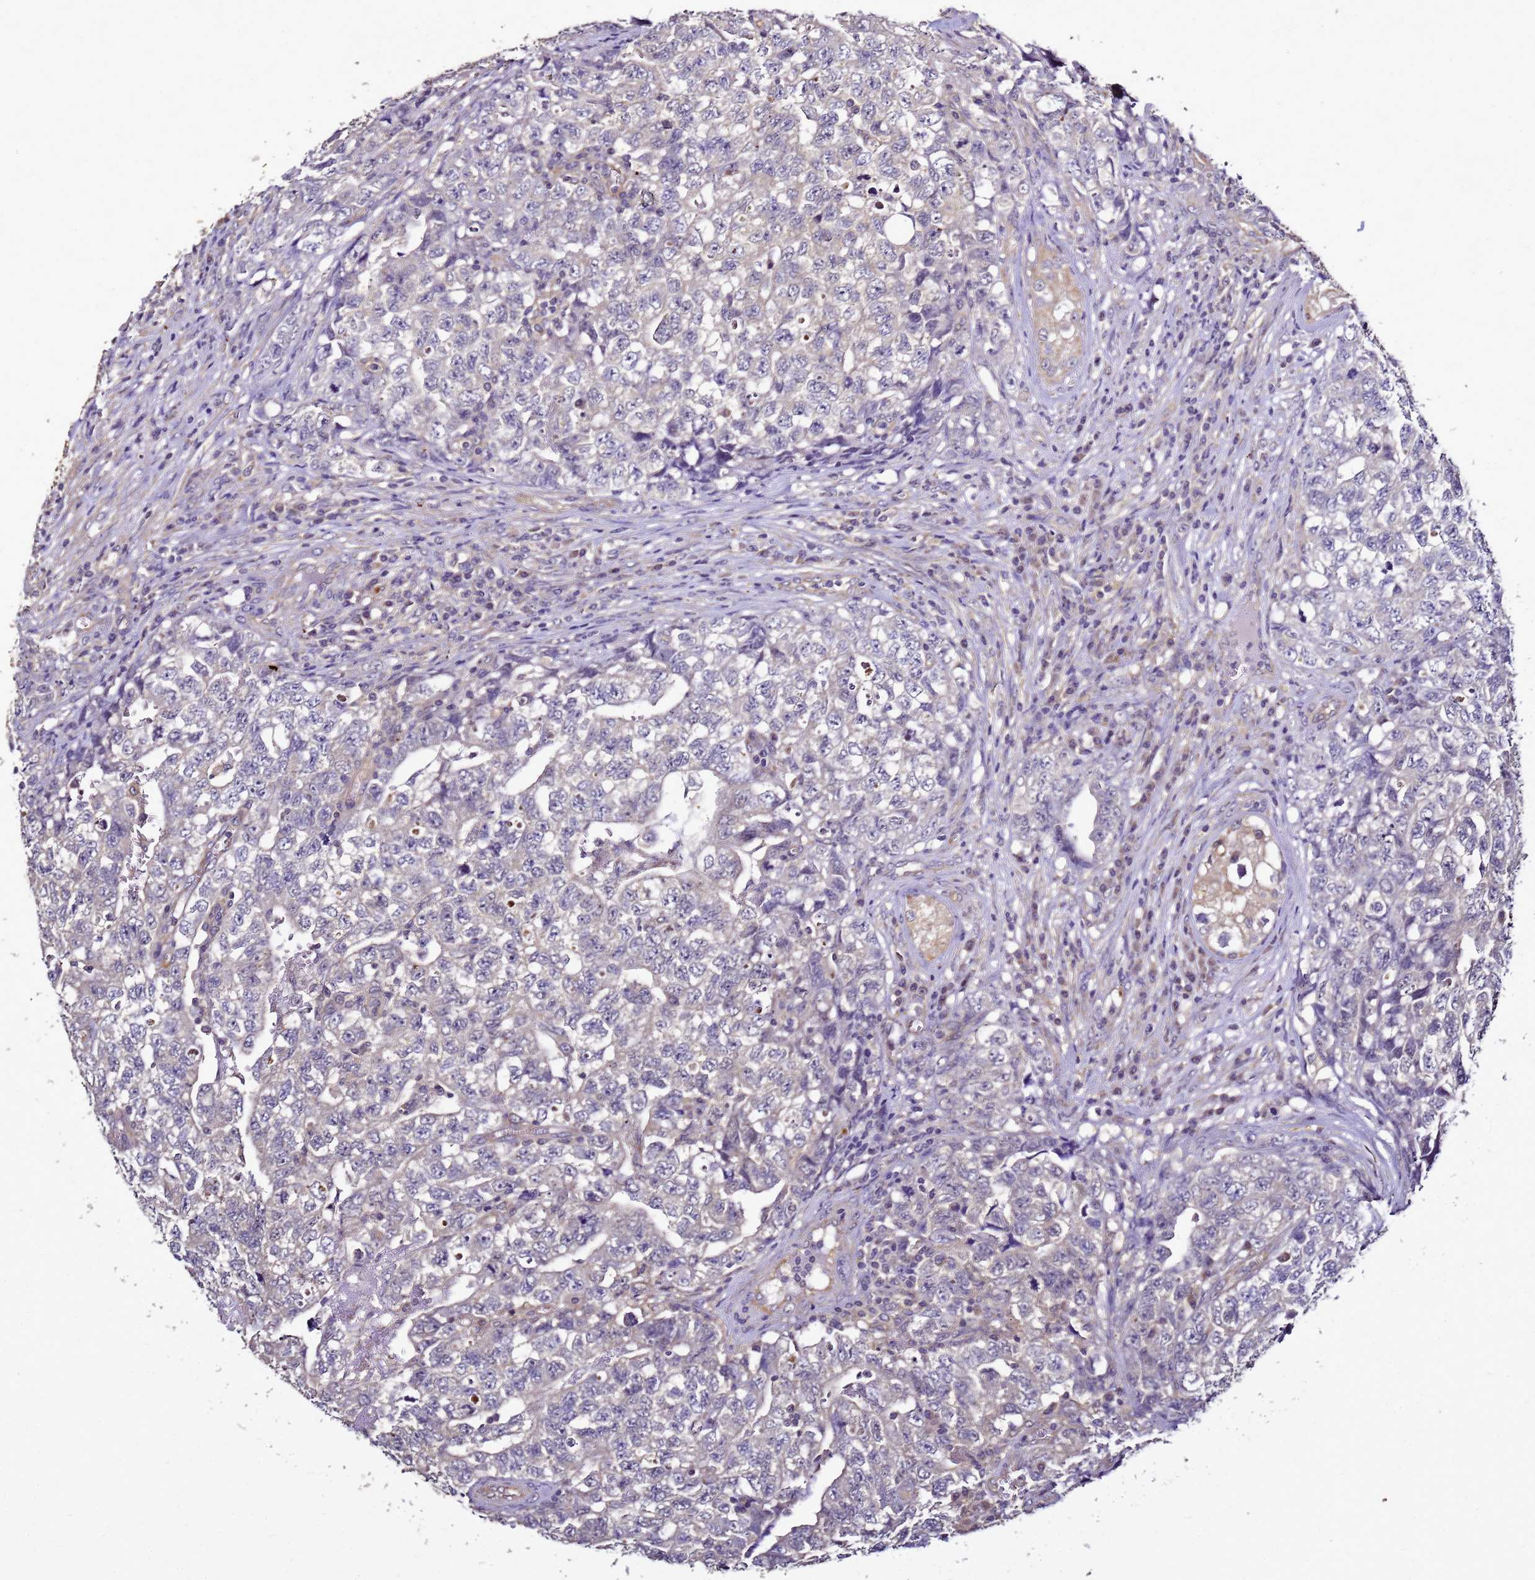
{"staining": {"intensity": "negative", "quantity": "none", "location": "none"}, "tissue": "testis cancer", "cell_type": "Tumor cells", "image_type": "cancer", "snomed": [{"axis": "morphology", "description": "Carcinoma, Embryonal, NOS"}, {"axis": "topography", "description": "Testis"}], "caption": "The immunohistochemistry (IHC) histopathology image has no significant positivity in tumor cells of embryonal carcinoma (testis) tissue. (Stains: DAB (3,3'-diaminobenzidine) immunohistochemistry (IHC) with hematoxylin counter stain, Microscopy: brightfield microscopy at high magnification).", "gene": "ENOPH1", "patient": {"sex": "male", "age": 31}}